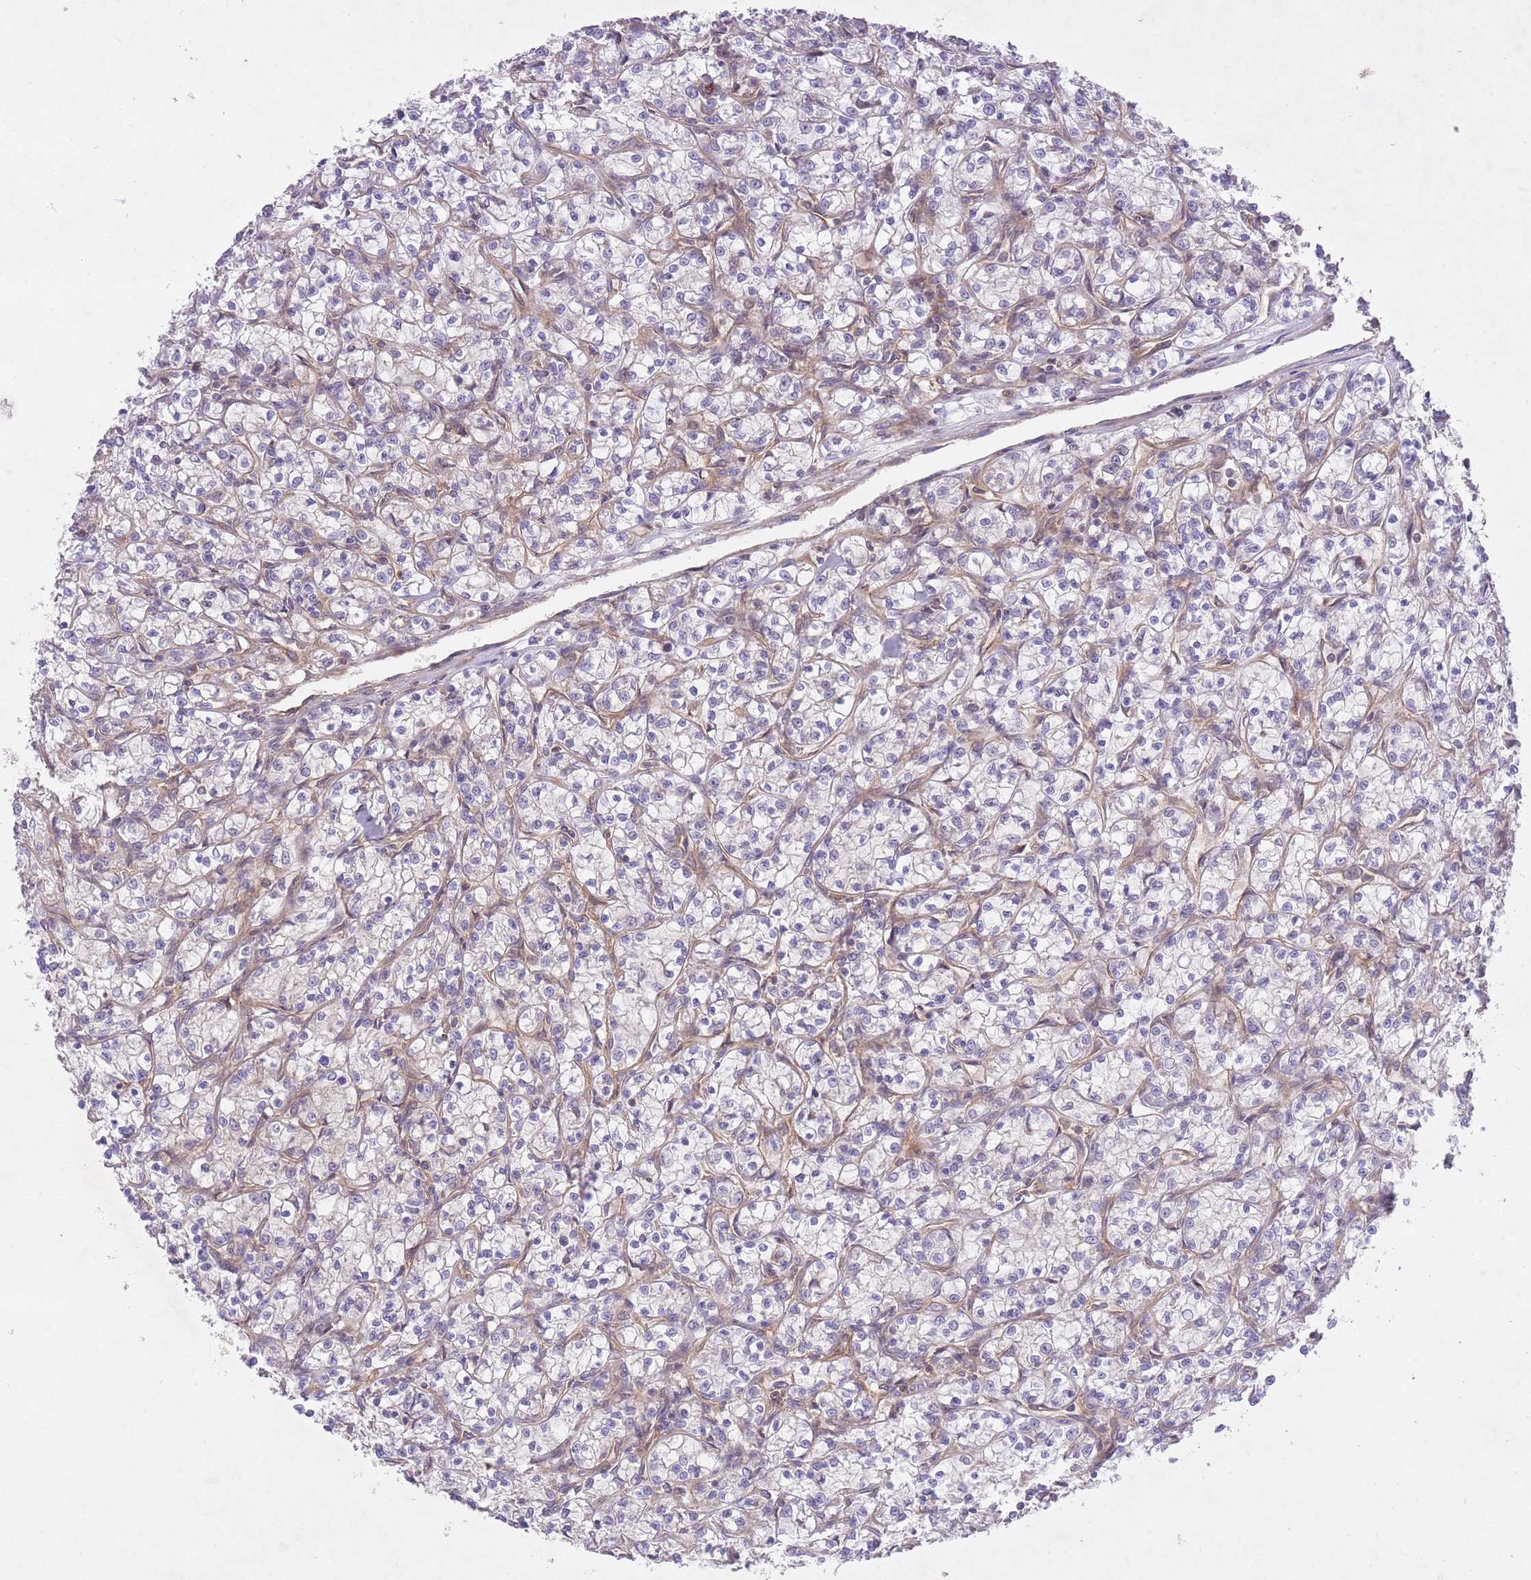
{"staining": {"intensity": "negative", "quantity": "none", "location": "none"}, "tissue": "renal cancer", "cell_type": "Tumor cells", "image_type": "cancer", "snomed": [{"axis": "morphology", "description": "Adenocarcinoma, NOS"}, {"axis": "topography", "description": "Kidney"}], "caption": "A high-resolution photomicrograph shows immunohistochemistry (IHC) staining of adenocarcinoma (renal), which exhibits no significant positivity in tumor cells.", "gene": "PREP", "patient": {"sex": "female", "age": 59}}